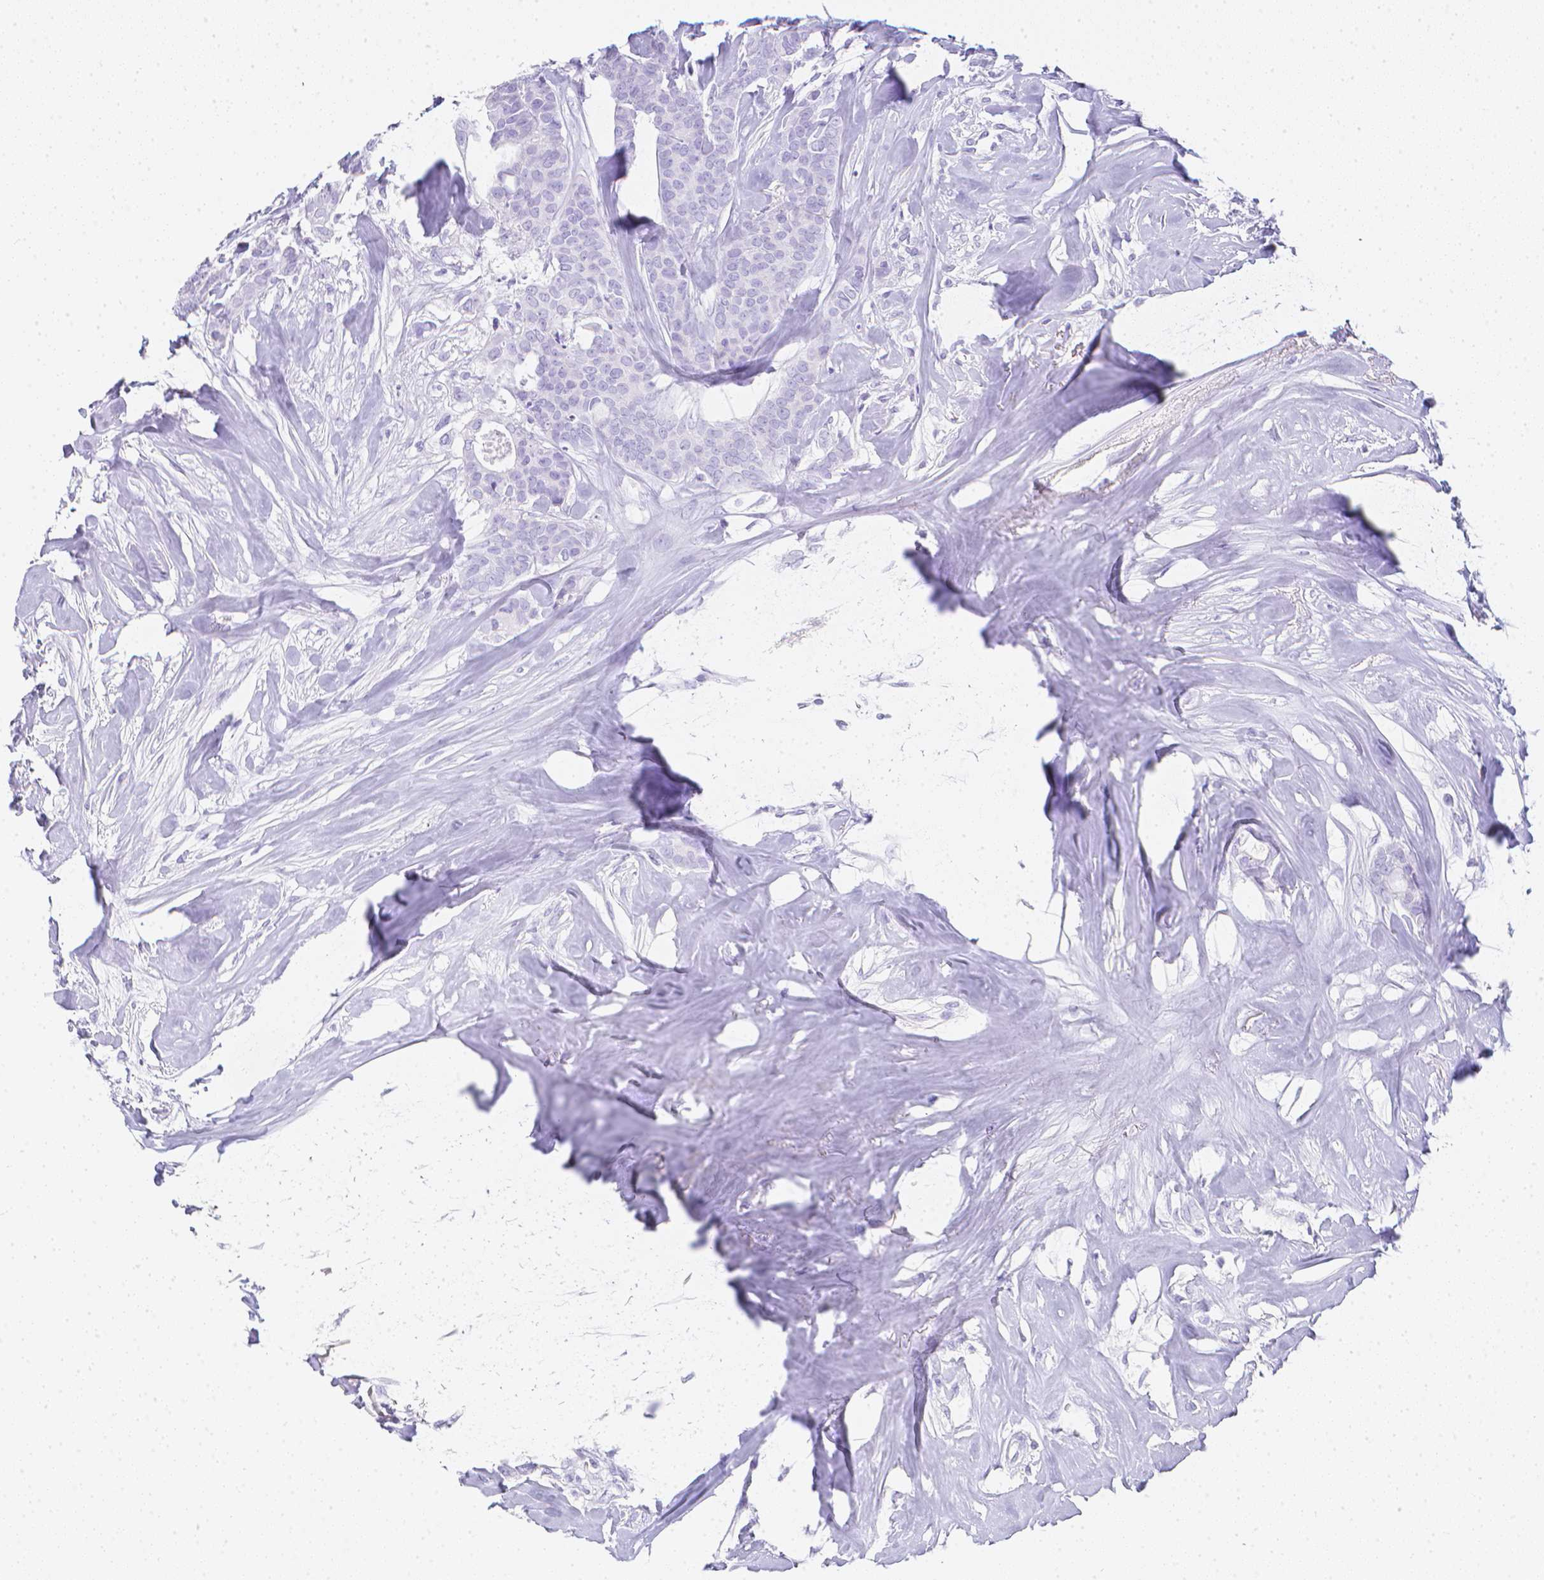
{"staining": {"intensity": "negative", "quantity": "none", "location": "none"}, "tissue": "breast cancer", "cell_type": "Tumor cells", "image_type": "cancer", "snomed": [{"axis": "morphology", "description": "Duct carcinoma"}, {"axis": "topography", "description": "Breast"}], "caption": "Tumor cells are negative for protein expression in human breast cancer (invasive ductal carcinoma).", "gene": "LGALS4", "patient": {"sex": "female", "age": 84}}